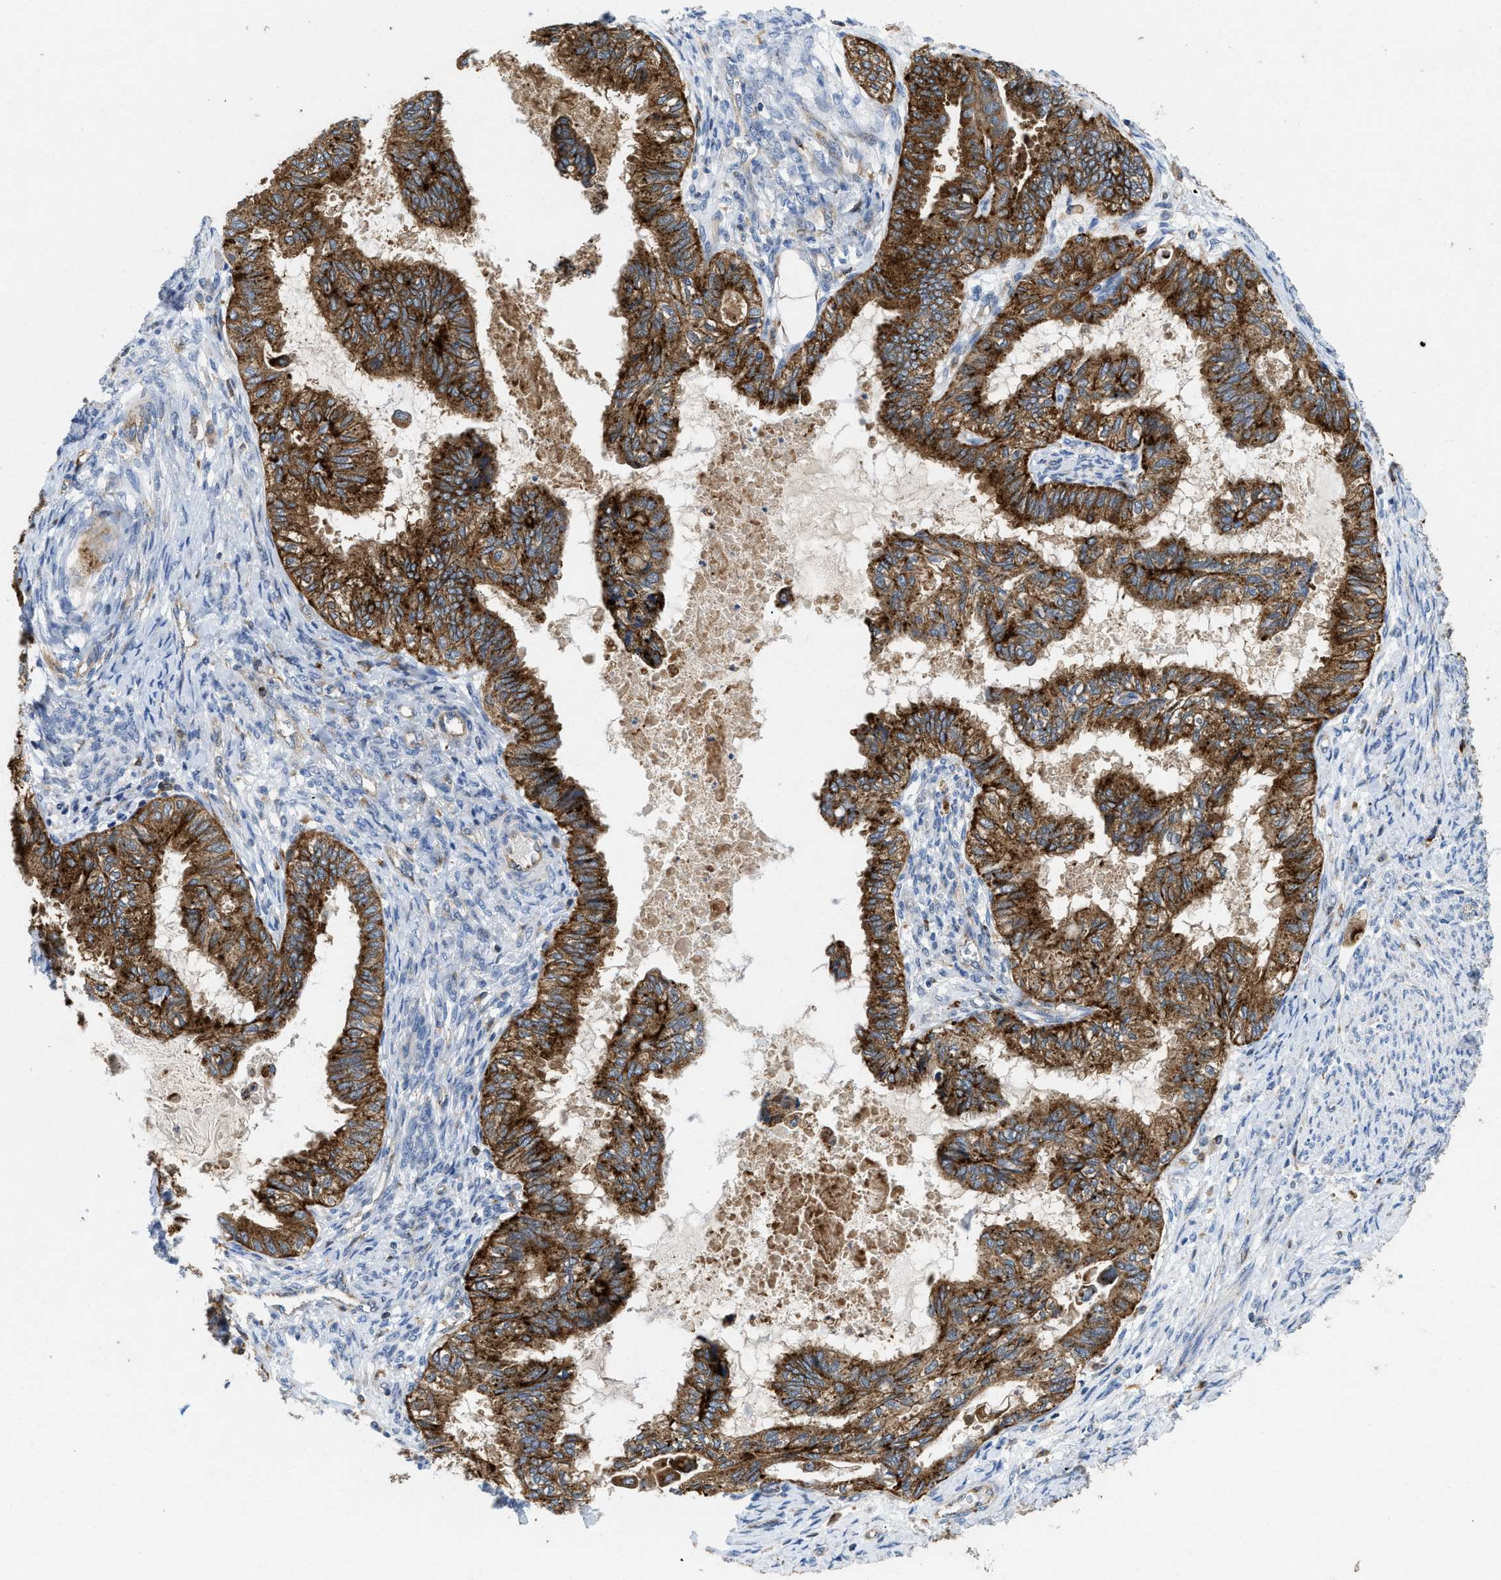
{"staining": {"intensity": "strong", "quantity": ">75%", "location": "cytoplasmic/membranous"}, "tissue": "cervical cancer", "cell_type": "Tumor cells", "image_type": "cancer", "snomed": [{"axis": "morphology", "description": "Normal tissue, NOS"}, {"axis": "morphology", "description": "Adenocarcinoma, NOS"}, {"axis": "topography", "description": "Cervix"}, {"axis": "topography", "description": "Endometrium"}], "caption": "Immunohistochemical staining of adenocarcinoma (cervical) shows strong cytoplasmic/membranous protein staining in approximately >75% of tumor cells.", "gene": "ENPP4", "patient": {"sex": "female", "age": 86}}